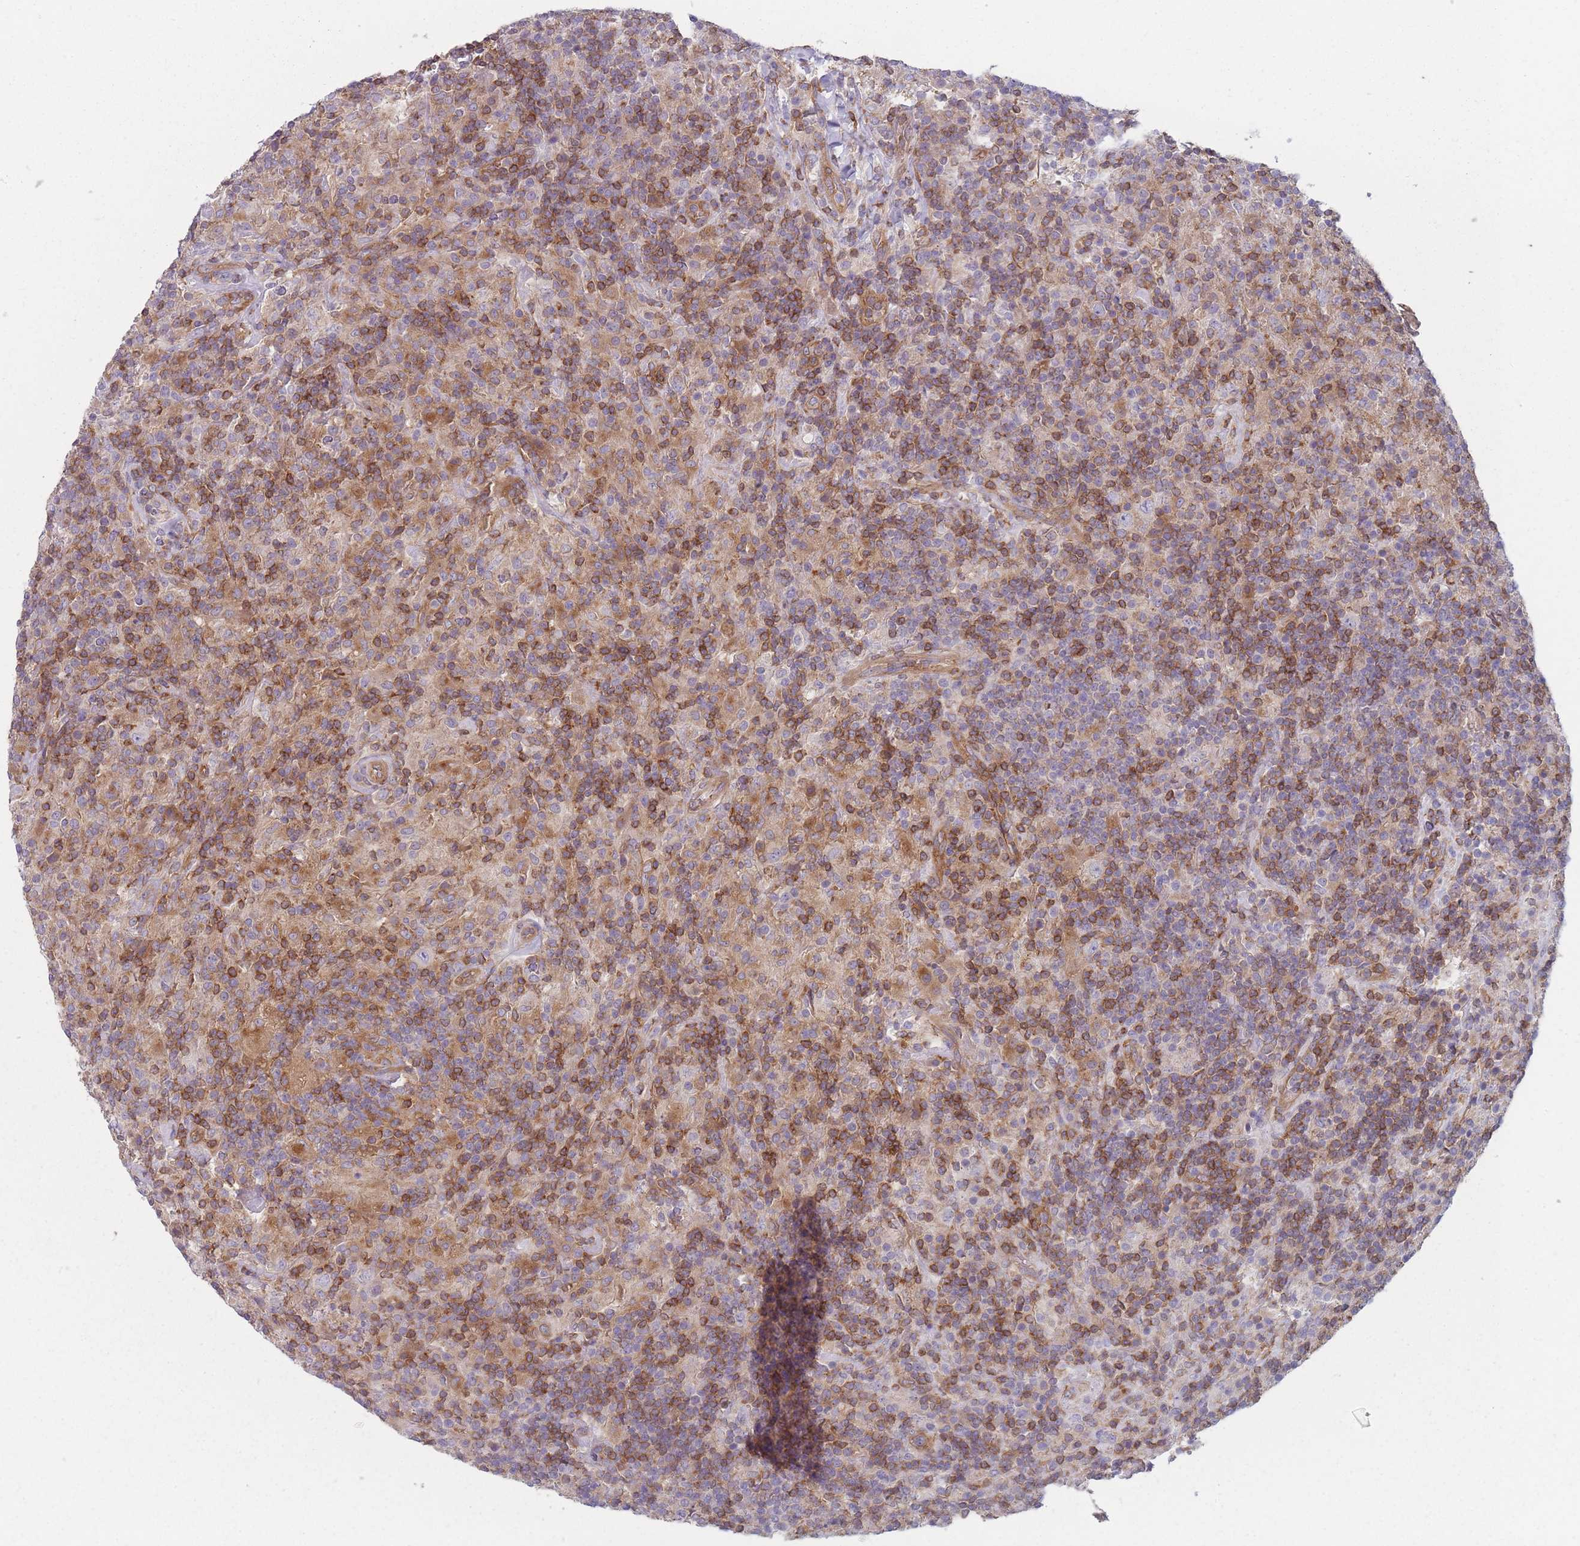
{"staining": {"intensity": "negative", "quantity": "none", "location": "none"}, "tissue": "lymphoma", "cell_type": "Tumor cells", "image_type": "cancer", "snomed": [{"axis": "morphology", "description": "Hodgkin's disease, NOS"}, {"axis": "topography", "description": "Lymph node"}], "caption": "This is an immunohistochemistry (IHC) histopathology image of lymphoma. There is no staining in tumor cells.", "gene": "HSBP1L1", "patient": {"sex": "male", "age": 70}}